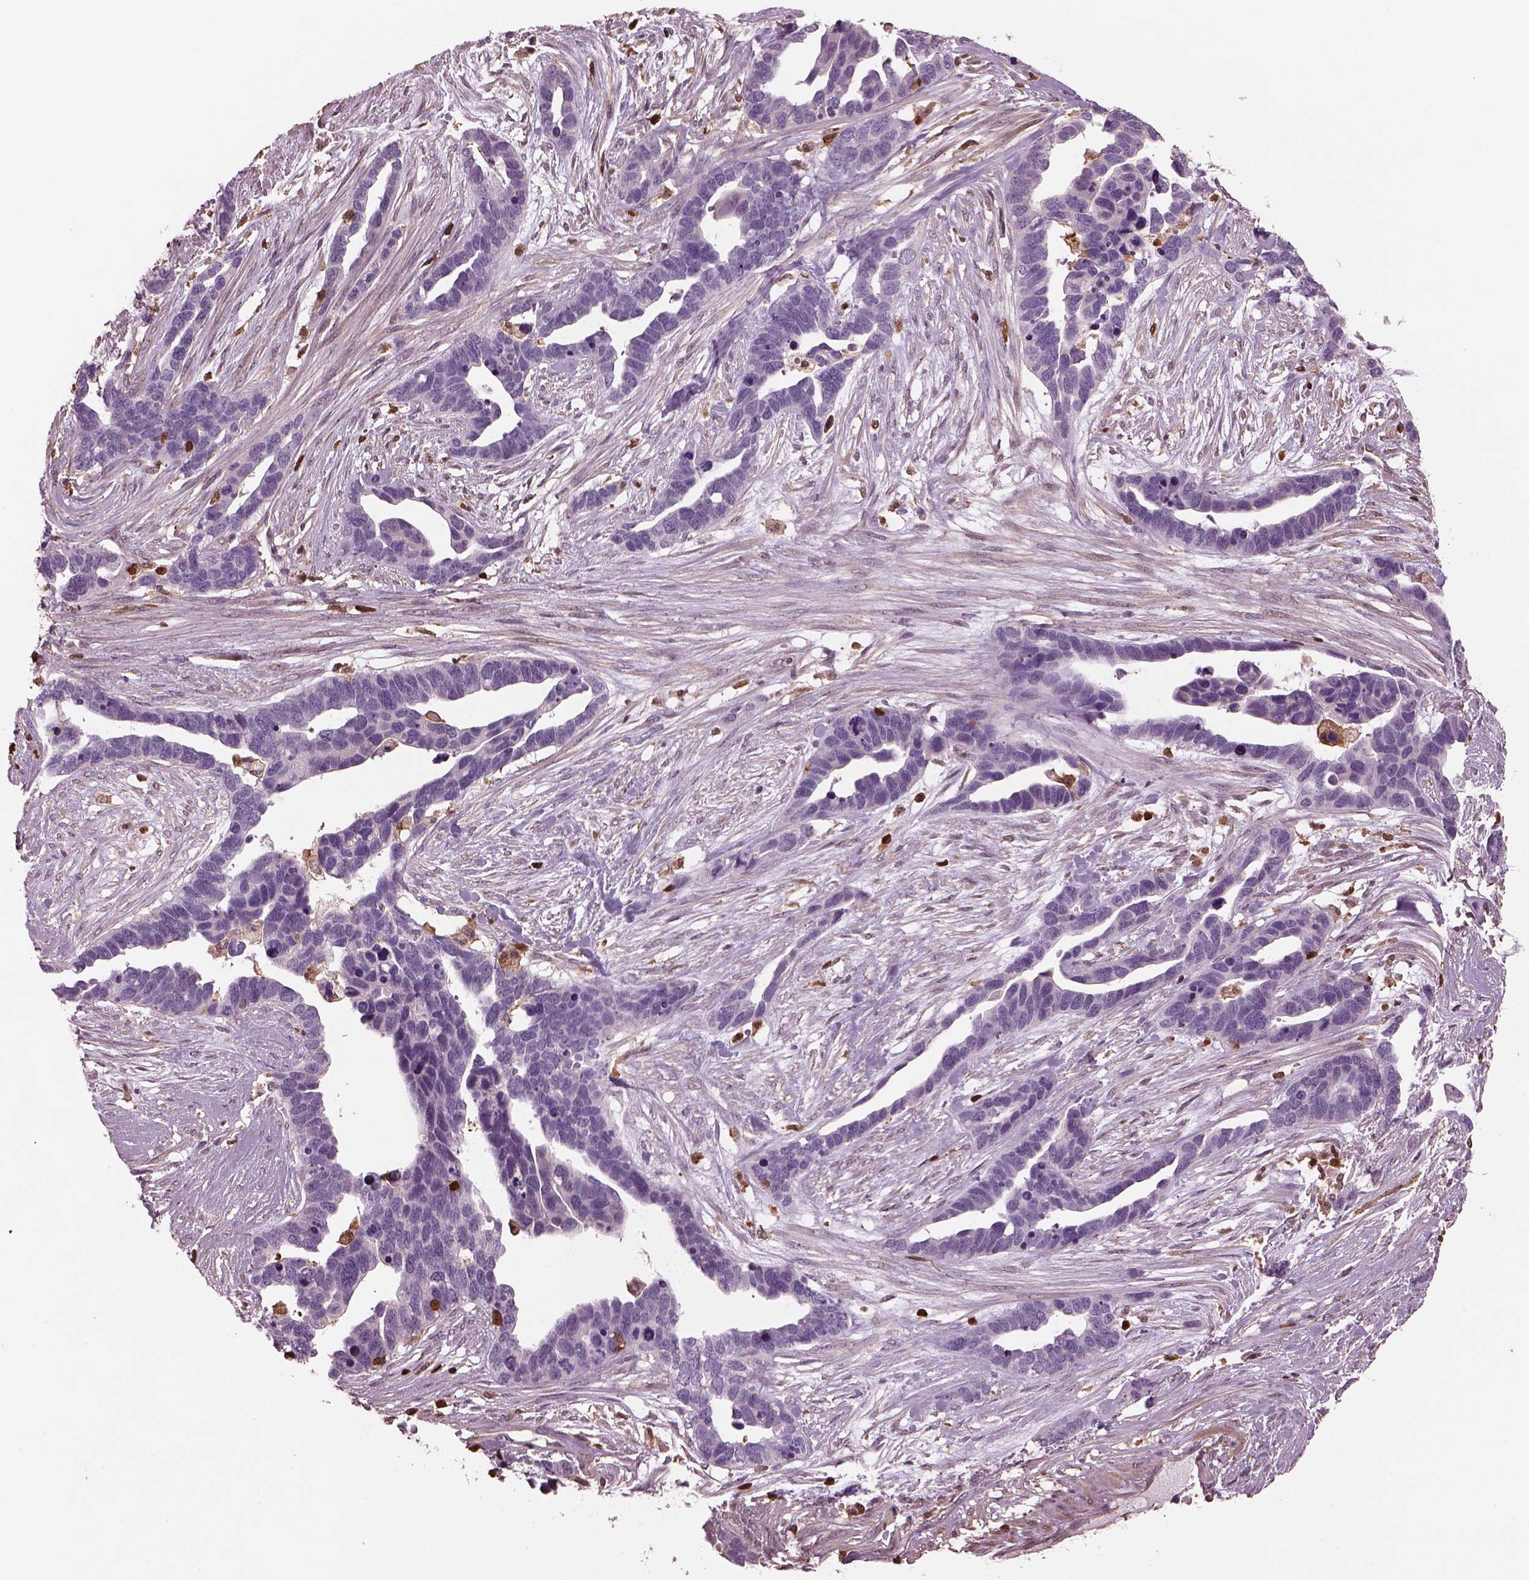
{"staining": {"intensity": "negative", "quantity": "none", "location": "none"}, "tissue": "ovarian cancer", "cell_type": "Tumor cells", "image_type": "cancer", "snomed": [{"axis": "morphology", "description": "Cystadenocarcinoma, serous, NOS"}, {"axis": "topography", "description": "Ovary"}], "caption": "Tumor cells show no significant protein staining in ovarian cancer. (Immunohistochemistry, brightfield microscopy, high magnification).", "gene": "IL31RA", "patient": {"sex": "female", "age": 54}}